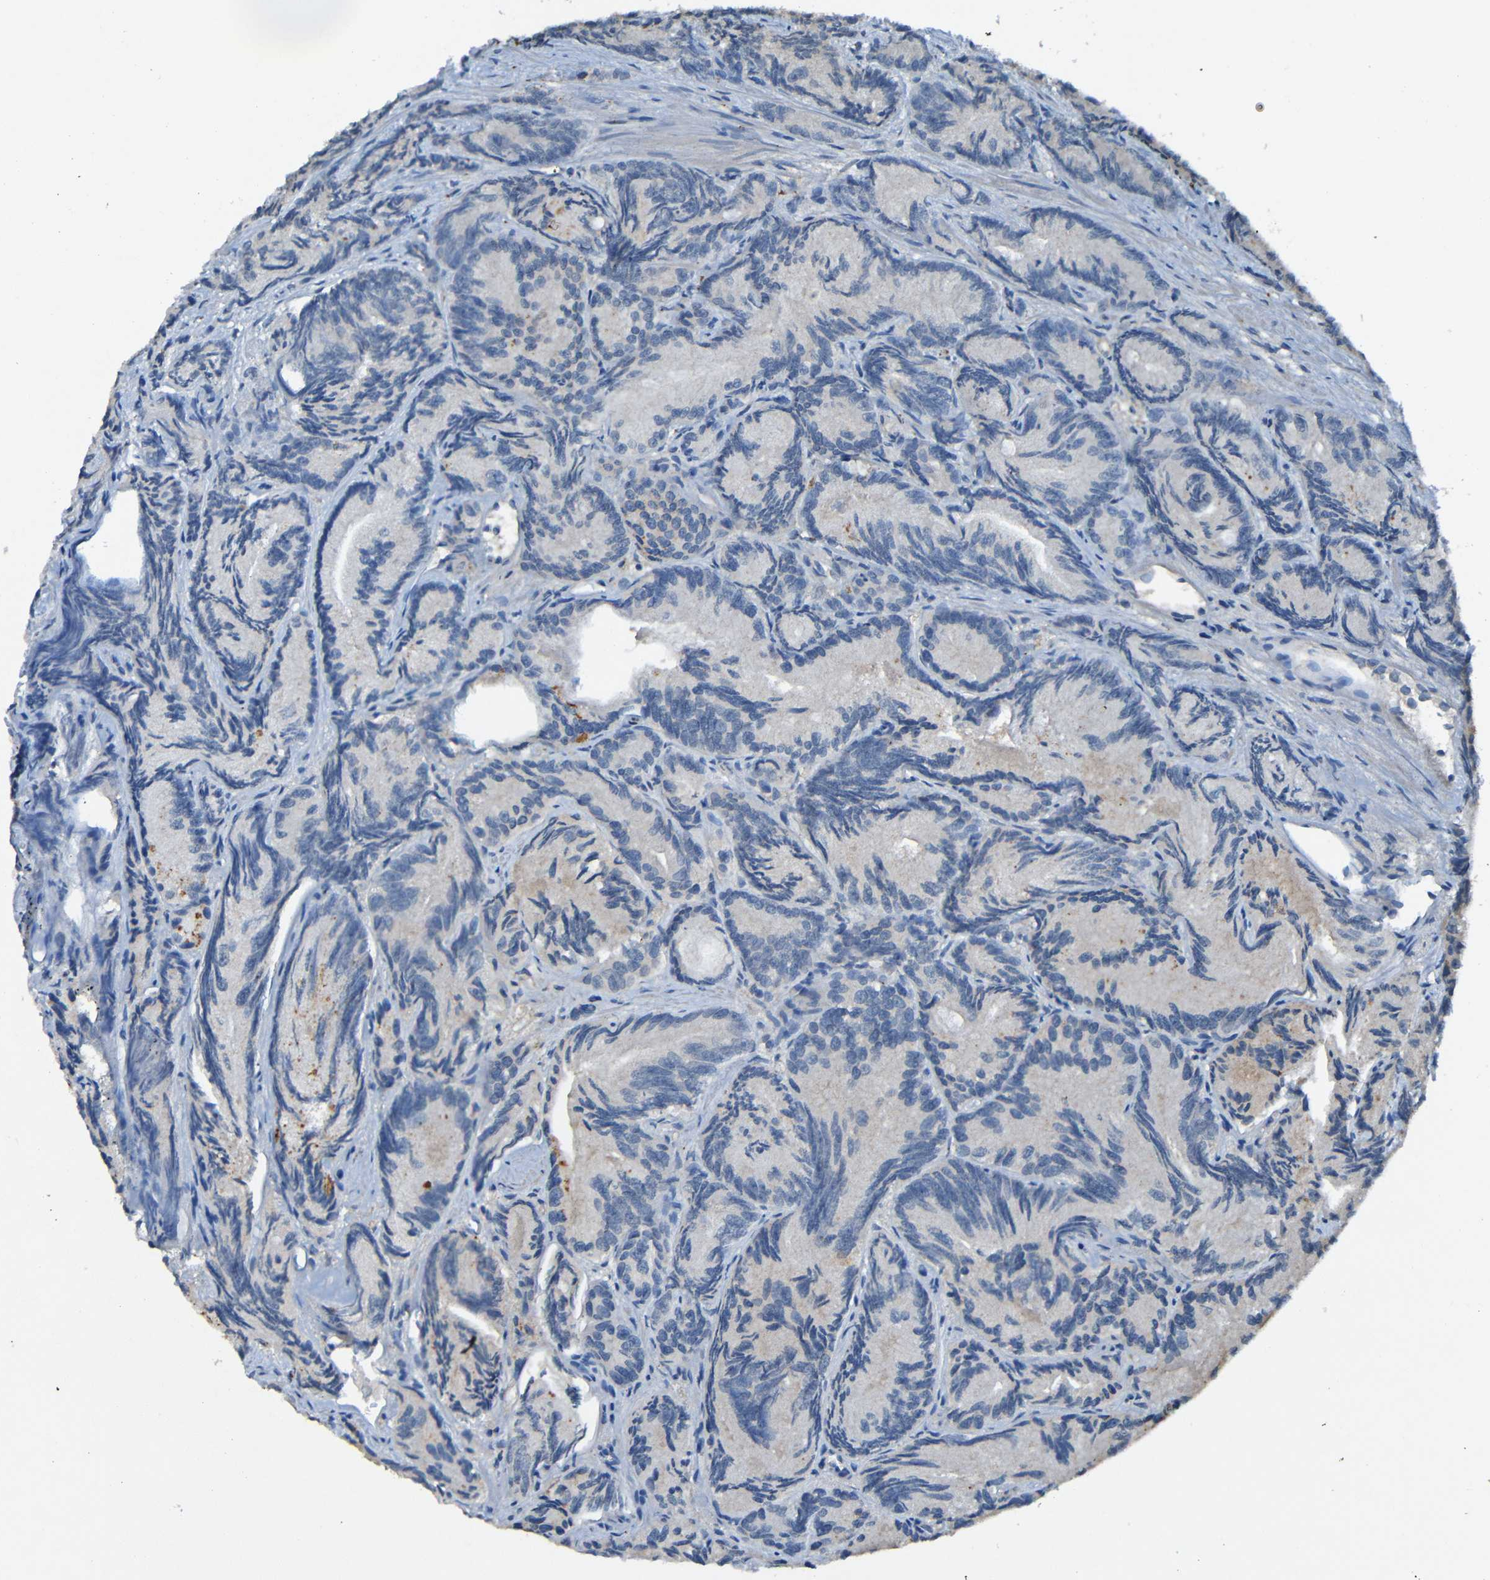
{"staining": {"intensity": "weak", "quantity": "<25%", "location": "cytoplasmic/membranous"}, "tissue": "prostate cancer", "cell_type": "Tumor cells", "image_type": "cancer", "snomed": [{"axis": "morphology", "description": "Adenocarcinoma, Low grade"}, {"axis": "topography", "description": "Prostate"}], "caption": "IHC photomicrograph of neoplastic tissue: prostate cancer (low-grade adenocarcinoma) stained with DAB (3,3'-diaminobenzidine) demonstrates no significant protein staining in tumor cells. Brightfield microscopy of immunohistochemistry stained with DAB (brown) and hematoxylin (blue), captured at high magnification.", "gene": "LRRC70", "patient": {"sex": "male", "age": 89}}